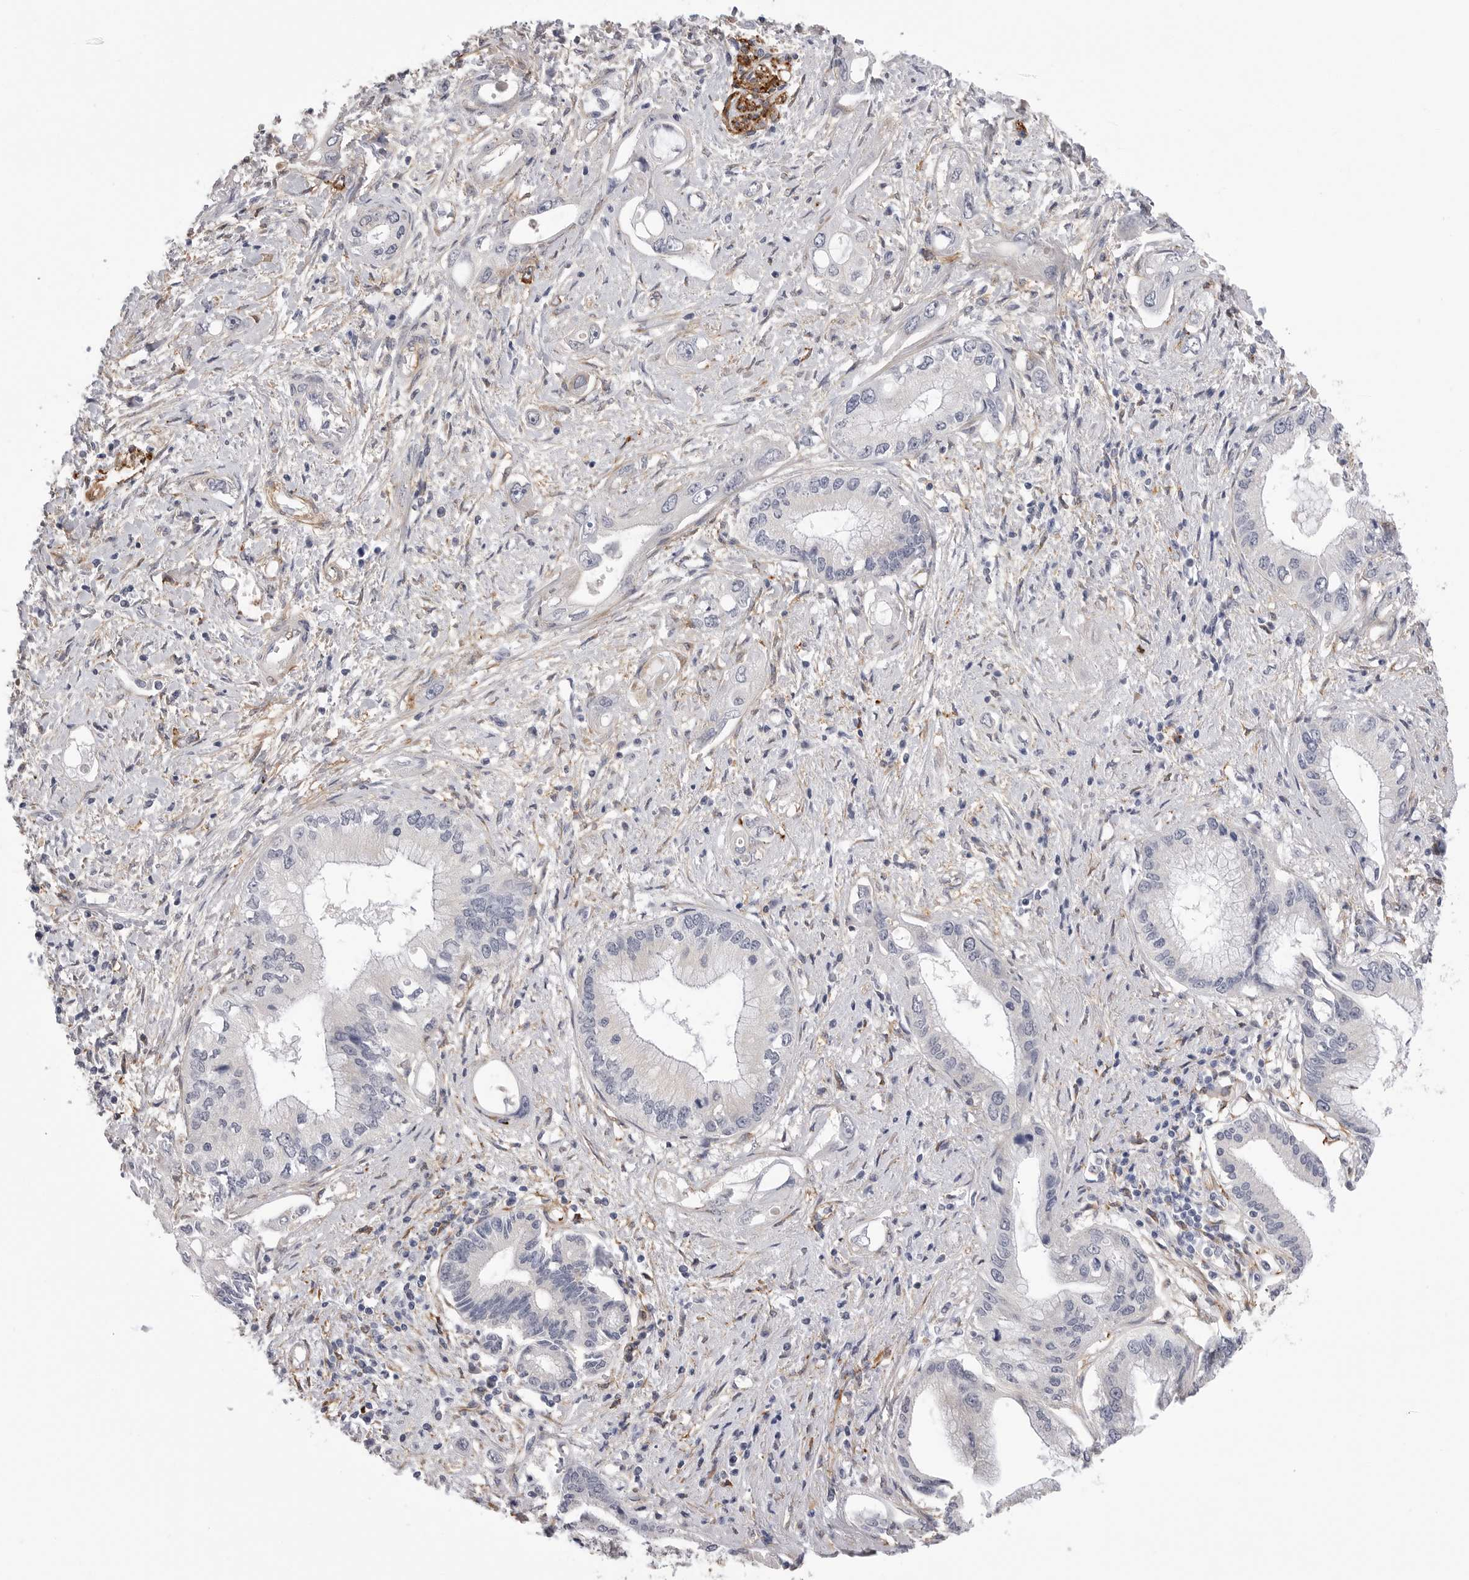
{"staining": {"intensity": "negative", "quantity": "none", "location": "none"}, "tissue": "pancreatic cancer", "cell_type": "Tumor cells", "image_type": "cancer", "snomed": [{"axis": "morphology", "description": "Inflammation, NOS"}, {"axis": "morphology", "description": "Adenocarcinoma, NOS"}, {"axis": "topography", "description": "Pancreas"}], "caption": "High power microscopy image of an IHC micrograph of pancreatic adenocarcinoma, revealing no significant staining in tumor cells. (DAB immunohistochemistry (IHC) visualized using brightfield microscopy, high magnification).", "gene": "AKAP12", "patient": {"sex": "female", "age": 56}}